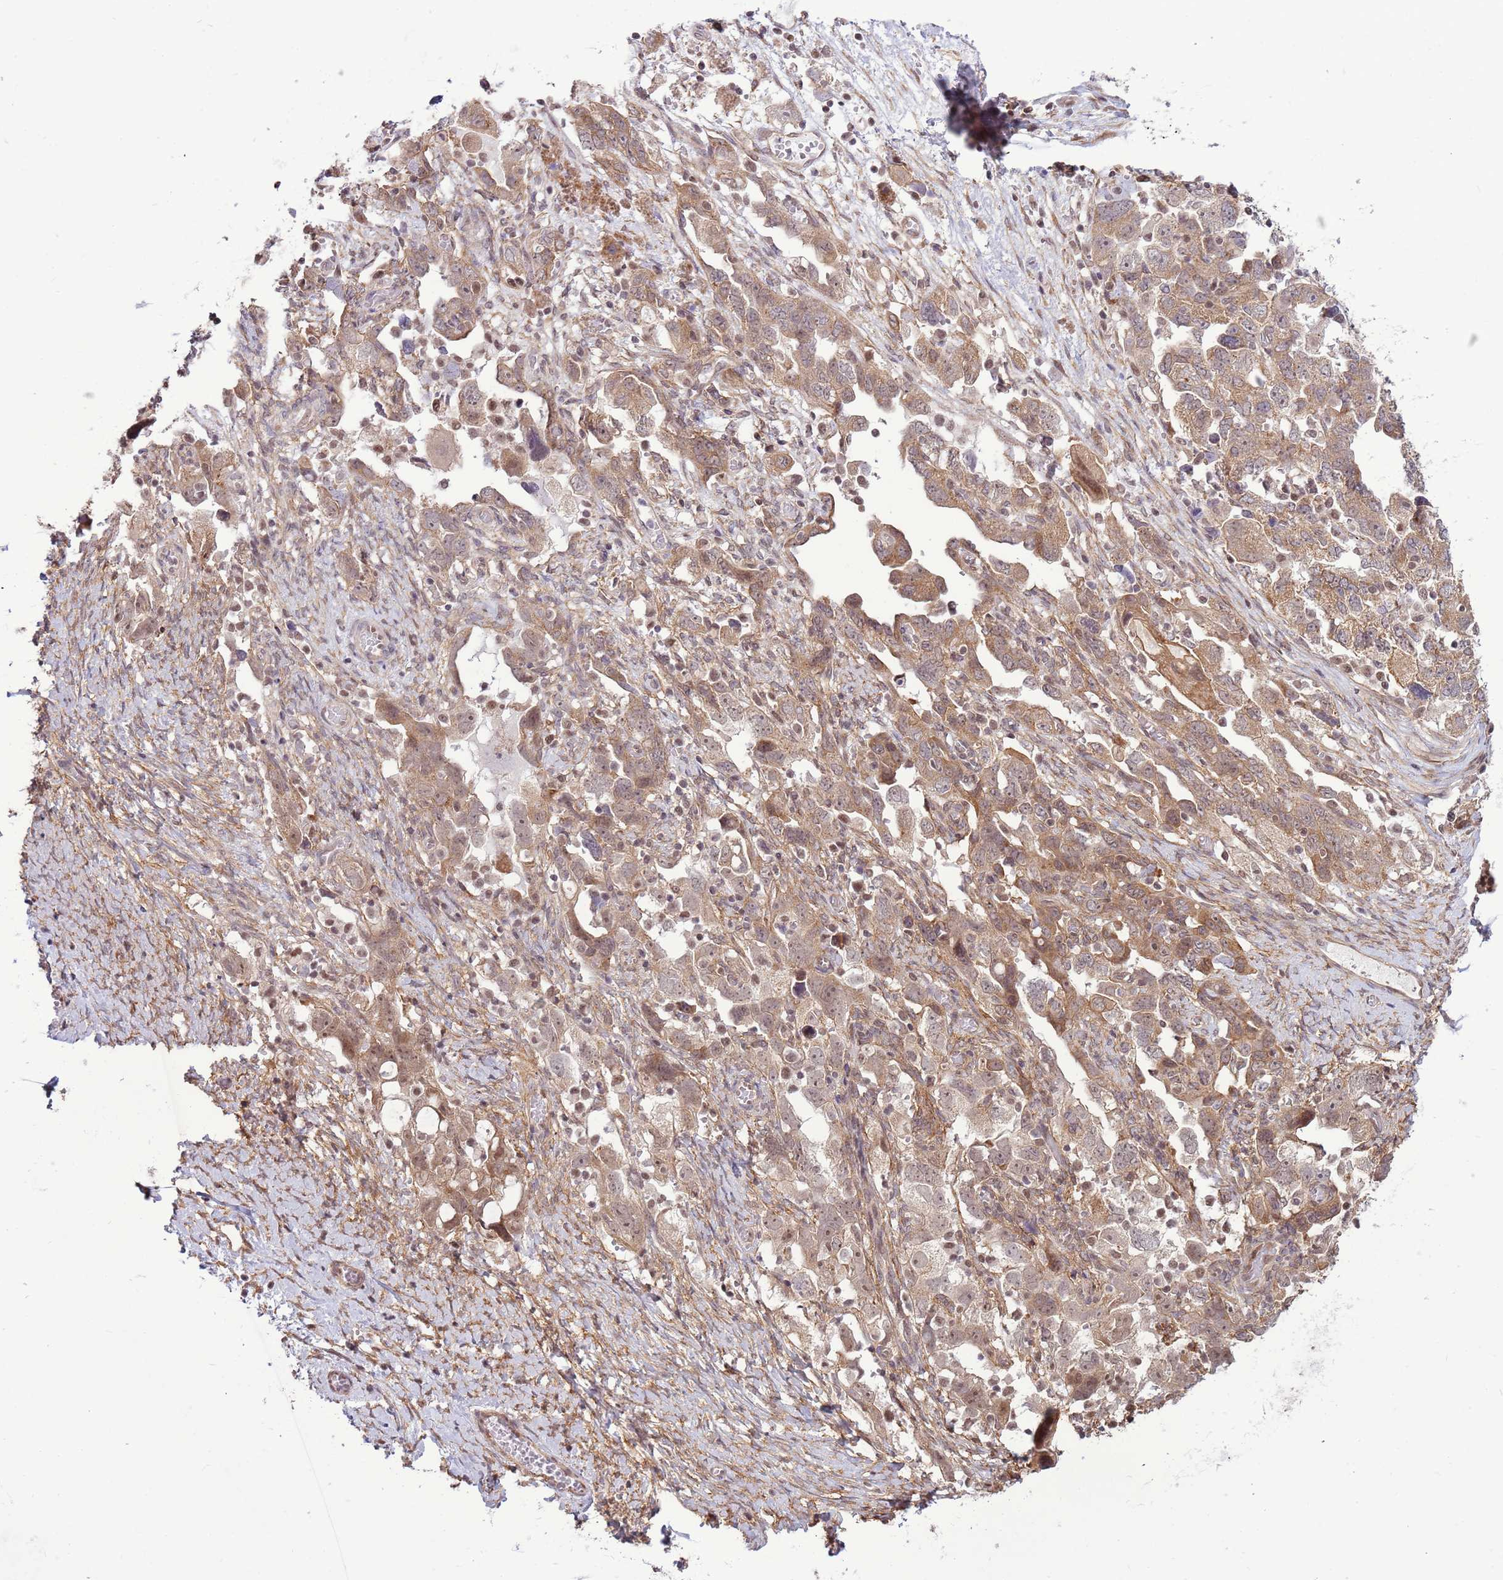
{"staining": {"intensity": "weak", "quantity": ">75%", "location": "cytoplasmic/membranous"}, "tissue": "ovarian cancer", "cell_type": "Tumor cells", "image_type": "cancer", "snomed": [{"axis": "morphology", "description": "Carcinoma, NOS"}, {"axis": "morphology", "description": "Cystadenocarcinoma, serous, NOS"}, {"axis": "topography", "description": "Ovary"}], "caption": "Ovarian cancer was stained to show a protein in brown. There is low levels of weak cytoplasmic/membranous staining in about >75% of tumor cells.", "gene": "DCAF4", "patient": {"sex": "female", "age": 69}}